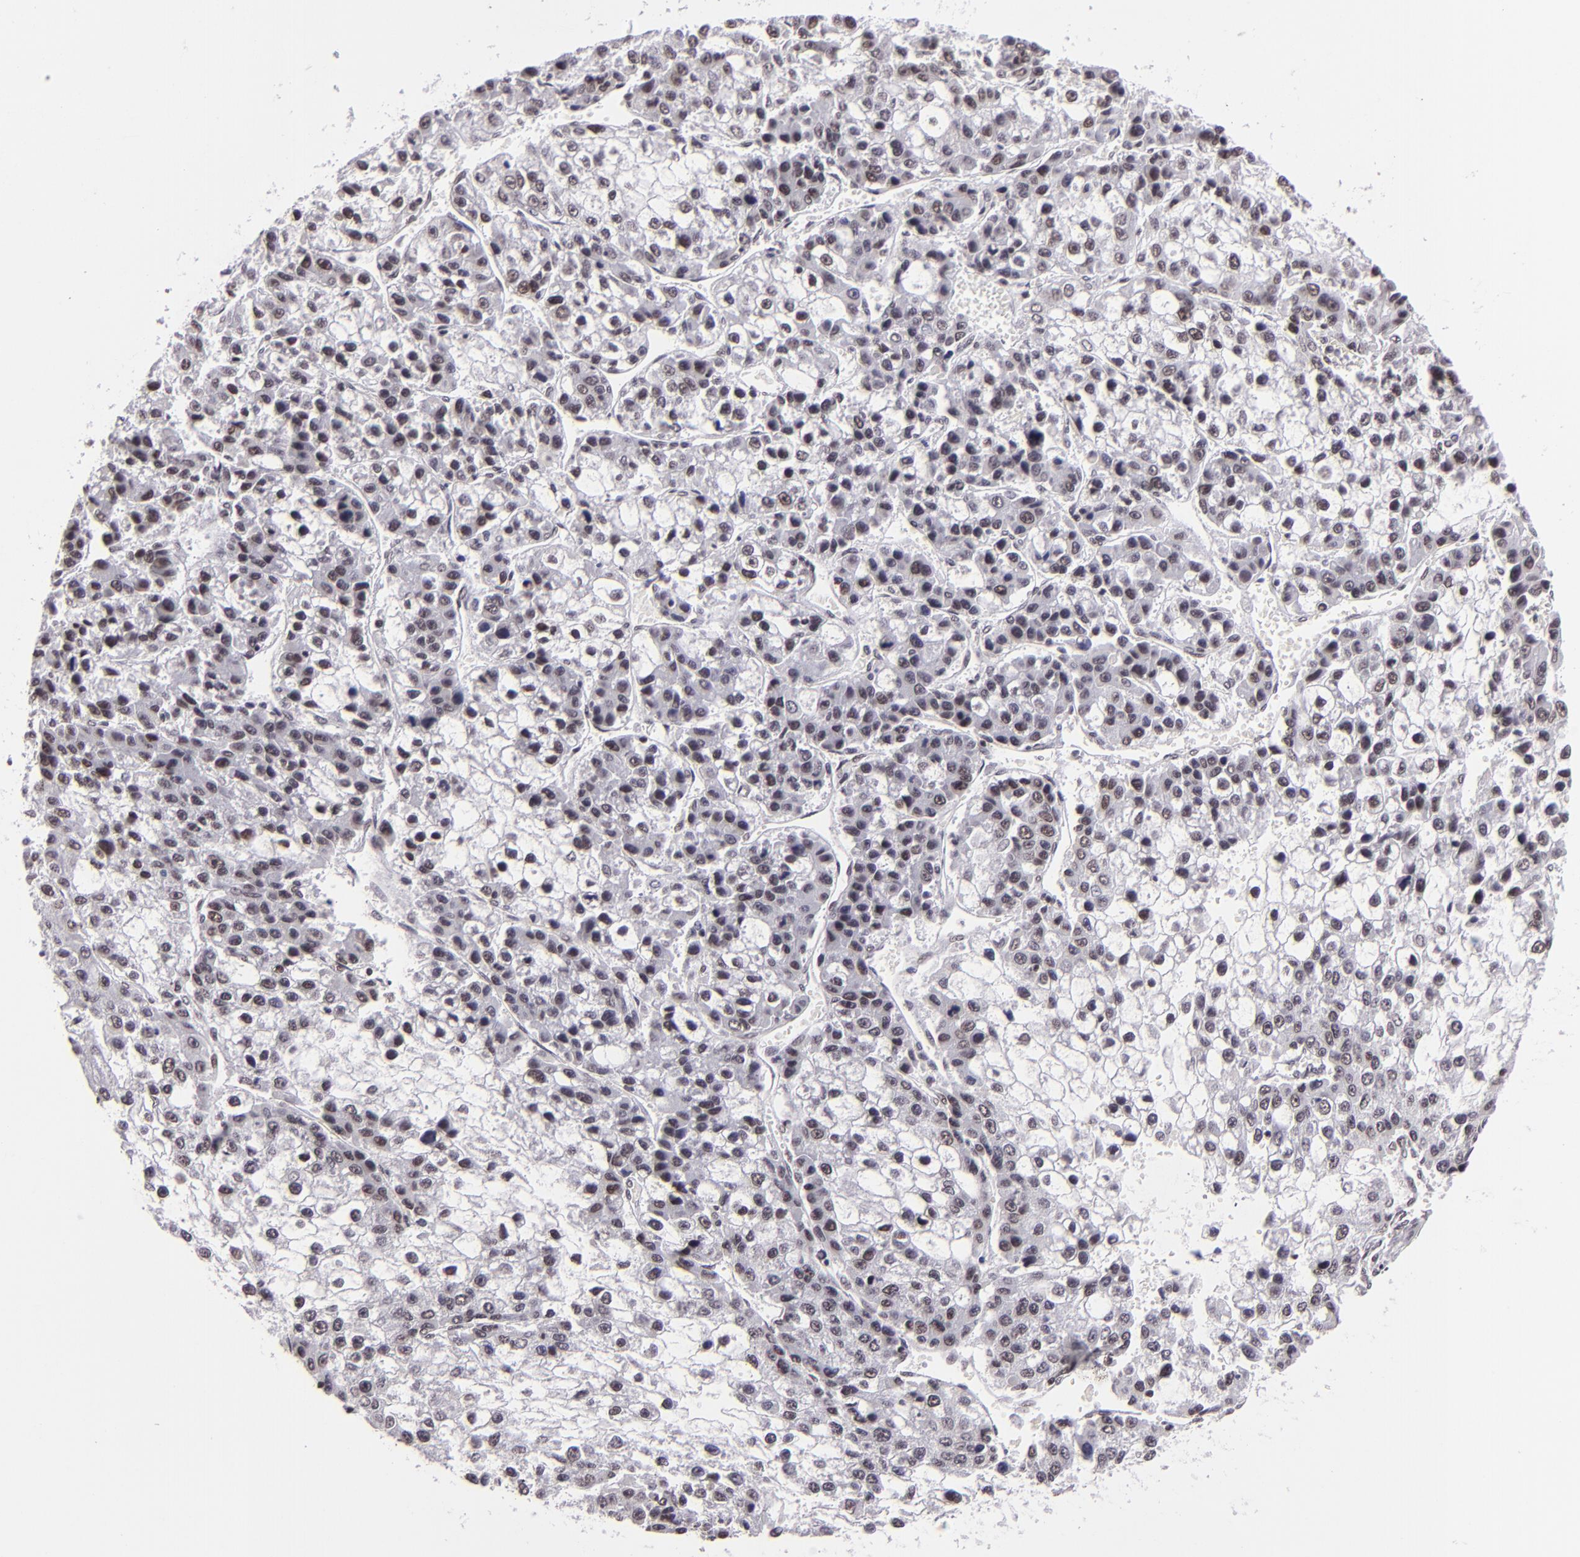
{"staining": {"intensity": "weak", "quantity": "<25%", "location": "nuclear"}, "tissue": "liver cancer", "cell_type": "Tumor cells", "image_type": "cancer", "snomed": [{"axis": "morphology", "description": "Carcinoma, Hepatocellular, NOS"}, {"axis": "topography", "description": "Liver"}], "caption": "There is no significant positivity in tumor cells of liver hepatocellular carcinoma.", "gene": "BRD8", "patient": {"sex": "female", "age": 66}}